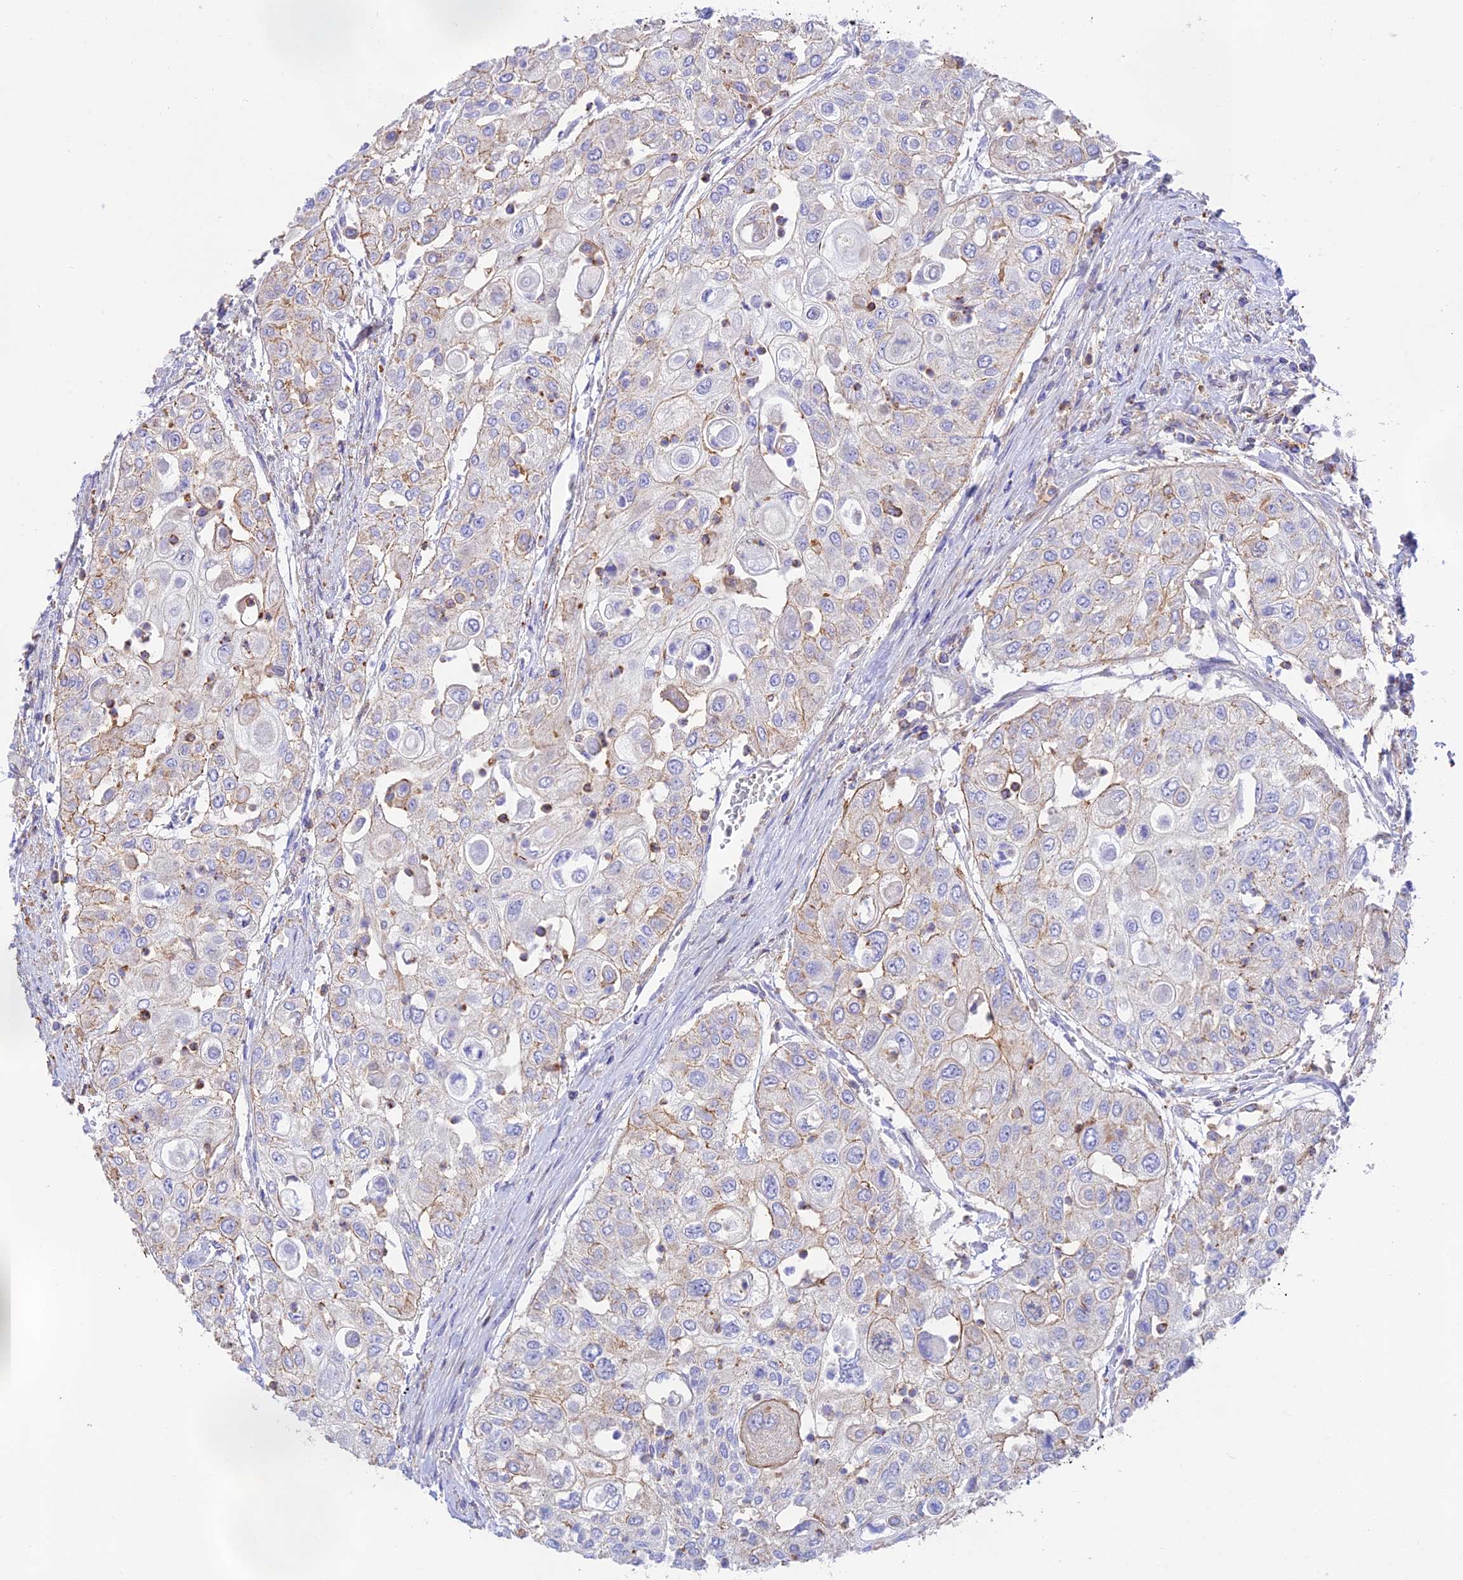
{"staining": {"intensity": "weak", "quantity": "<25%", "location": "cytoplasmic/membranous"}, "tissue": "urothelial cancer", "cell_type": "Tumor cells", "image_type": "cancer", "snomed": [{"axis": "morphology", "description": "Urothelial carcinoma, High grade"}, {"axis": "topography", "description": "Urinary bladder"}], "caption": "A photomicrograph of human urothelial cancer is negative for staining in tumor cells.", "gene": "DENND1C", "patient": {"sex": "female", "age": 79}}